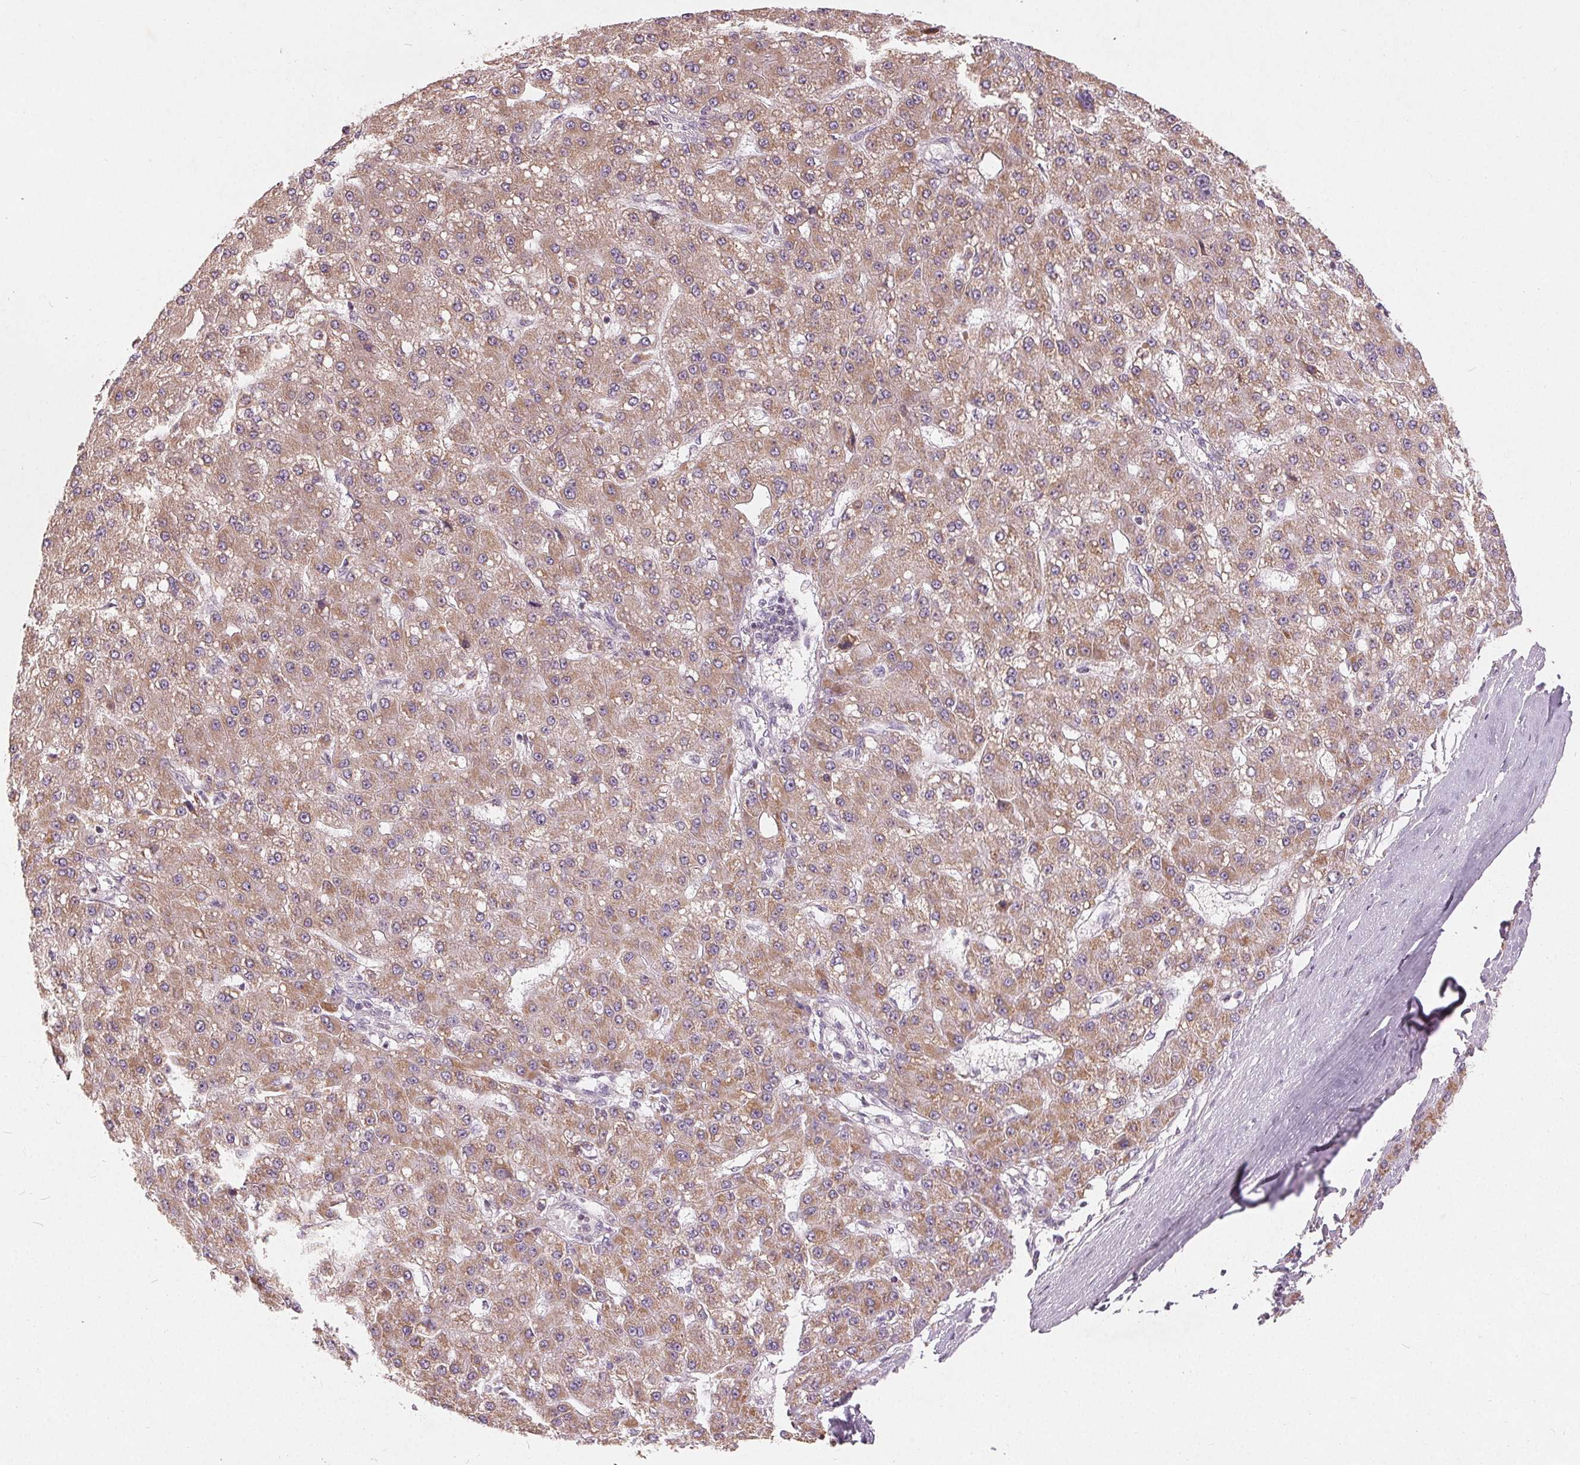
{"staining": {"intensity": "moderate", "quantity": ">75%", "location": "cytoplasmic/membranous"}, "tissue": "liver cancer", "cell_type": "Tumor cells", "image_type": "cancer", "snomed": [{"axis": "morphology", "description": "Carcinoma, Hepatocellular, NOS"}, {"axis": "topography", "description": "Liver"}], "caption": "Immunohistochemistry (DAB (3,3'-diaminobenzidine)) staining of human hepatocellular carcinoma (liver) exhibits moderate cytoplasmic/membranous protein expression in approximately >75% of tumor cells. Using DAB (3,3'-diaminobenzidine) (brown) and hematoxylin (blue) stains, captured at high magnification using brightfield microscopy.", "gene": "TRIM60", "patient": {"sex": "male", "age": 67}}